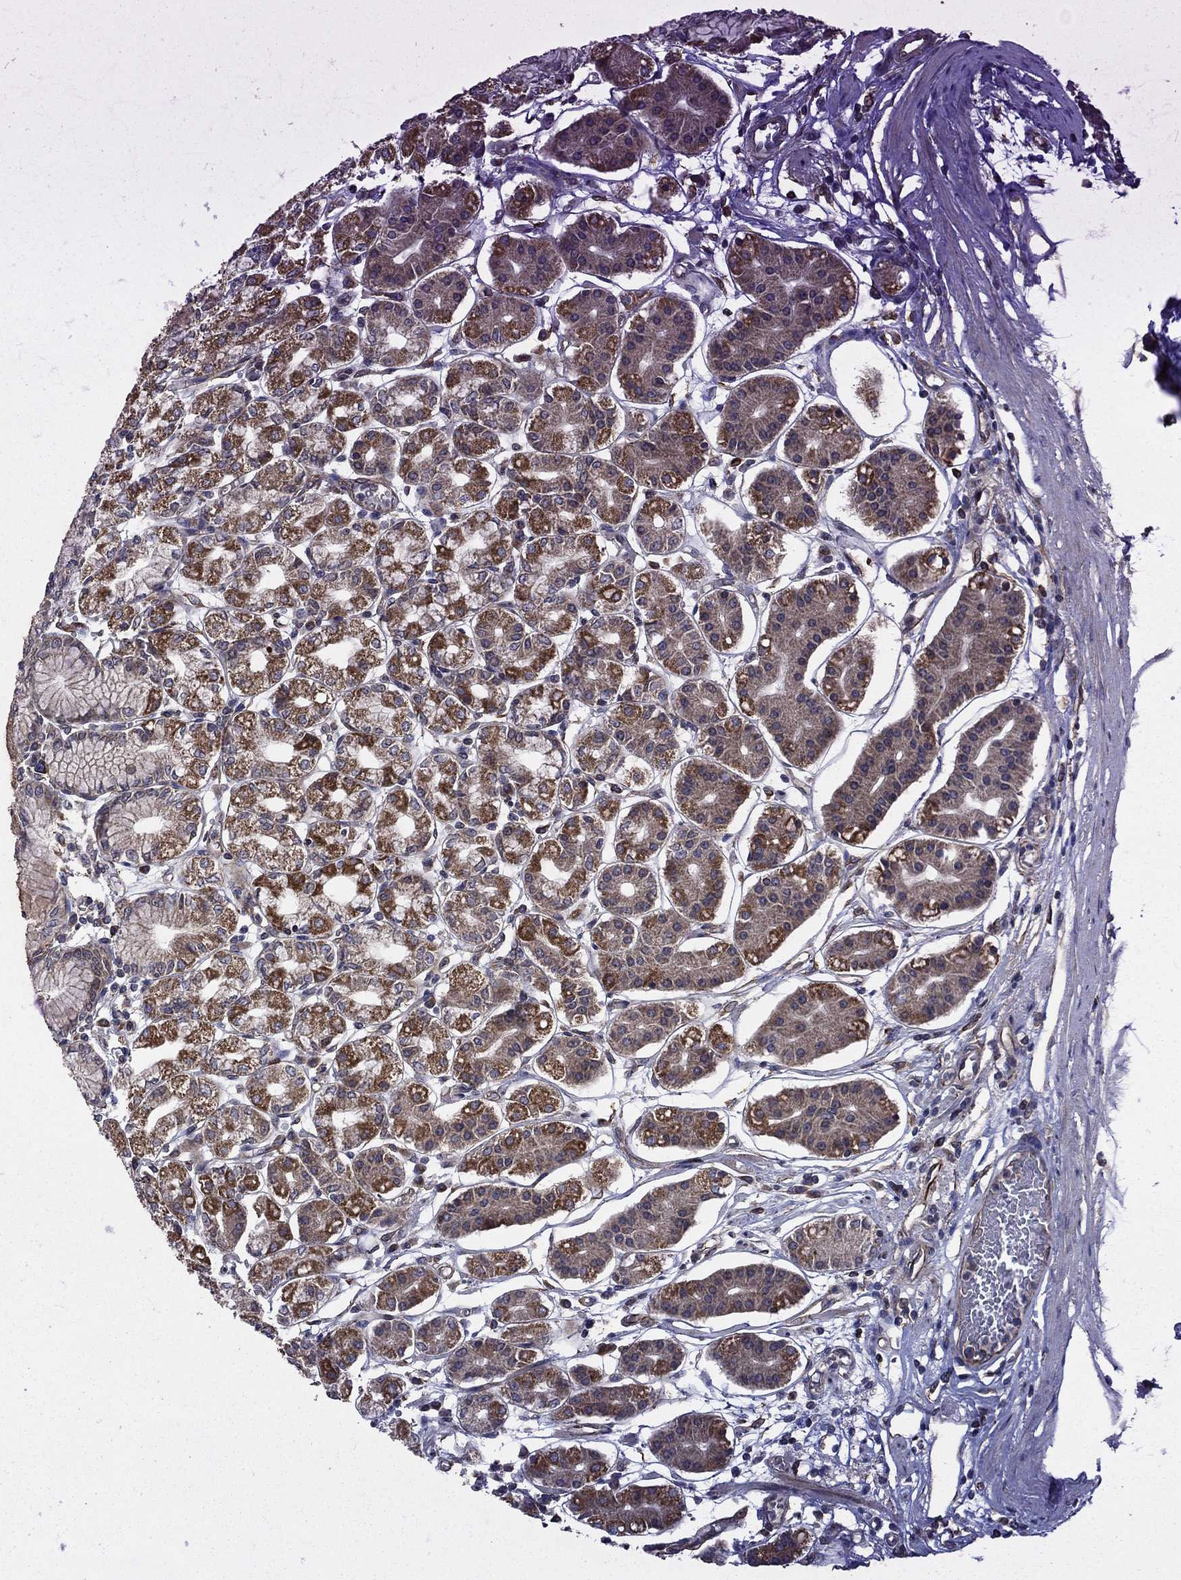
{"staining": {"intensity": "strong", "quantity": "25%-75%", "location": "cytoplasmic/membranous"}, "tissue": "stomach", "cell_type": "Glandular cells", "image_type": "normal", "snomed": [{"axis": "morphology", "description": "Normal tissue, NOS"}, {"axis": "topography", "description": "Skeletal muscle"}, {"axis": "topography", "description": "Stomach"}], "caption": "Immunohistochemistry (IHC) staining of unremarkable stomach, which demonstrates high levels of strong cytoplasmic/membranous expression in approximately 25%-75% of glandular cells indicating strong cytoplasmic/membranous protein expression. The staining was performed using DAB (3,3'-diaminobenzidine) (brown) for protein detection and nuclei were counterstained in hematoxylin (blue).", "gene": "NDUFC1", "patient": {"sex": "female", "age": 57}}